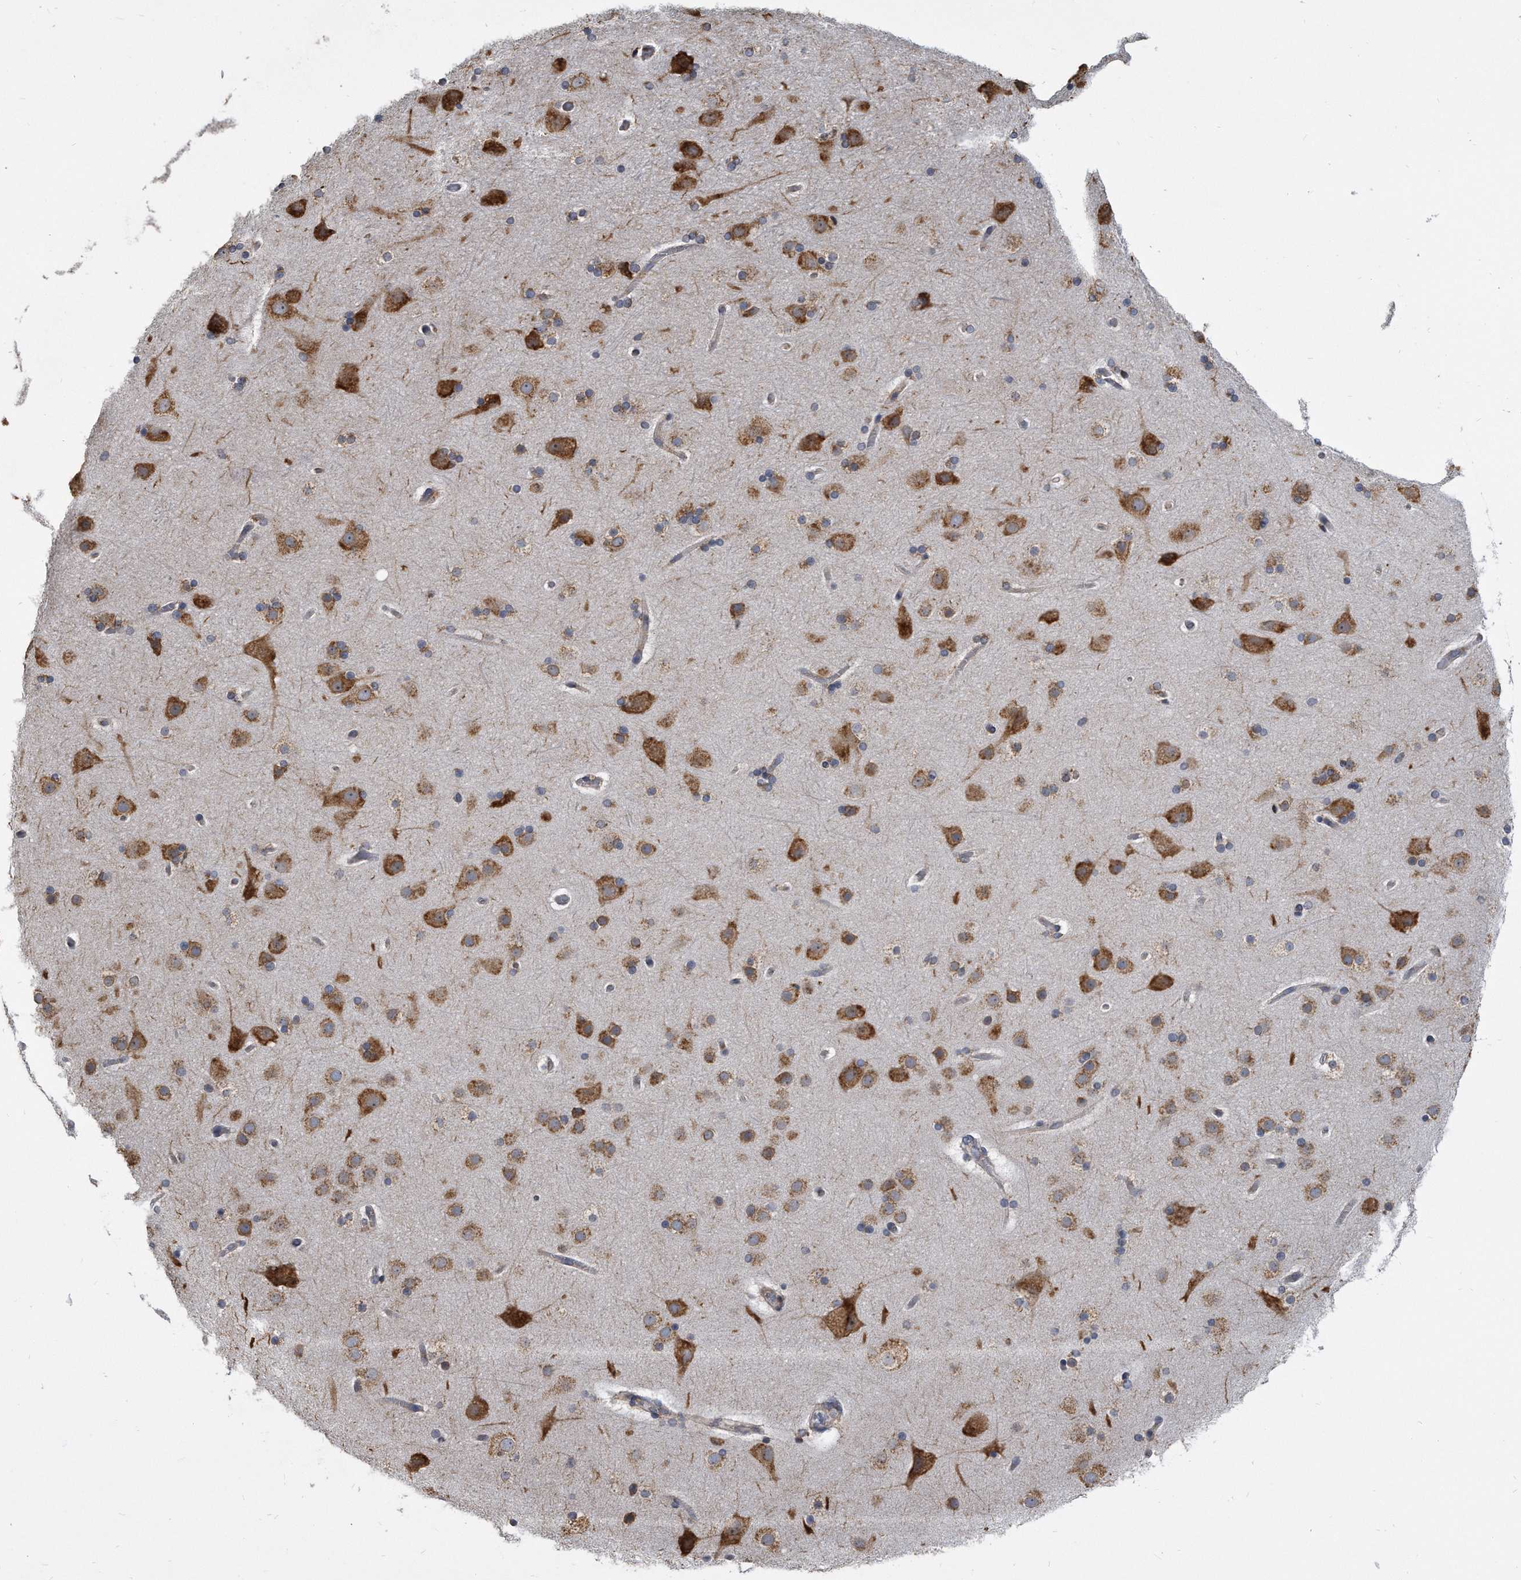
{"staining": {"intensity": "negative", "quantity": "none", "location": "none"}, "tissue": "cerebral cortex", "cell_type": "Endothelial cells", "image_type": "normal", "snomed": [{"axis": "morphology", "description": "Normal tissue, NOS"}, {"axis": "topography", "description": "Cerebral cortex"}], "caption": "Immunohistochemistry (IHC) image of unremarkable cerebral cortex: human cerebral cortex stained with DAB (3,3'-diaminobenzidine) demonstrates no significant protein positivity in endothelial cells. Brightfield microscopy of IHC stained with DAB (3,3'-diaminobenzidine) (brown) and hematoxylin (blue), captured at high magnification.", "gene": "CCDC47", "patient": {"sex": "male", "age": 57}}